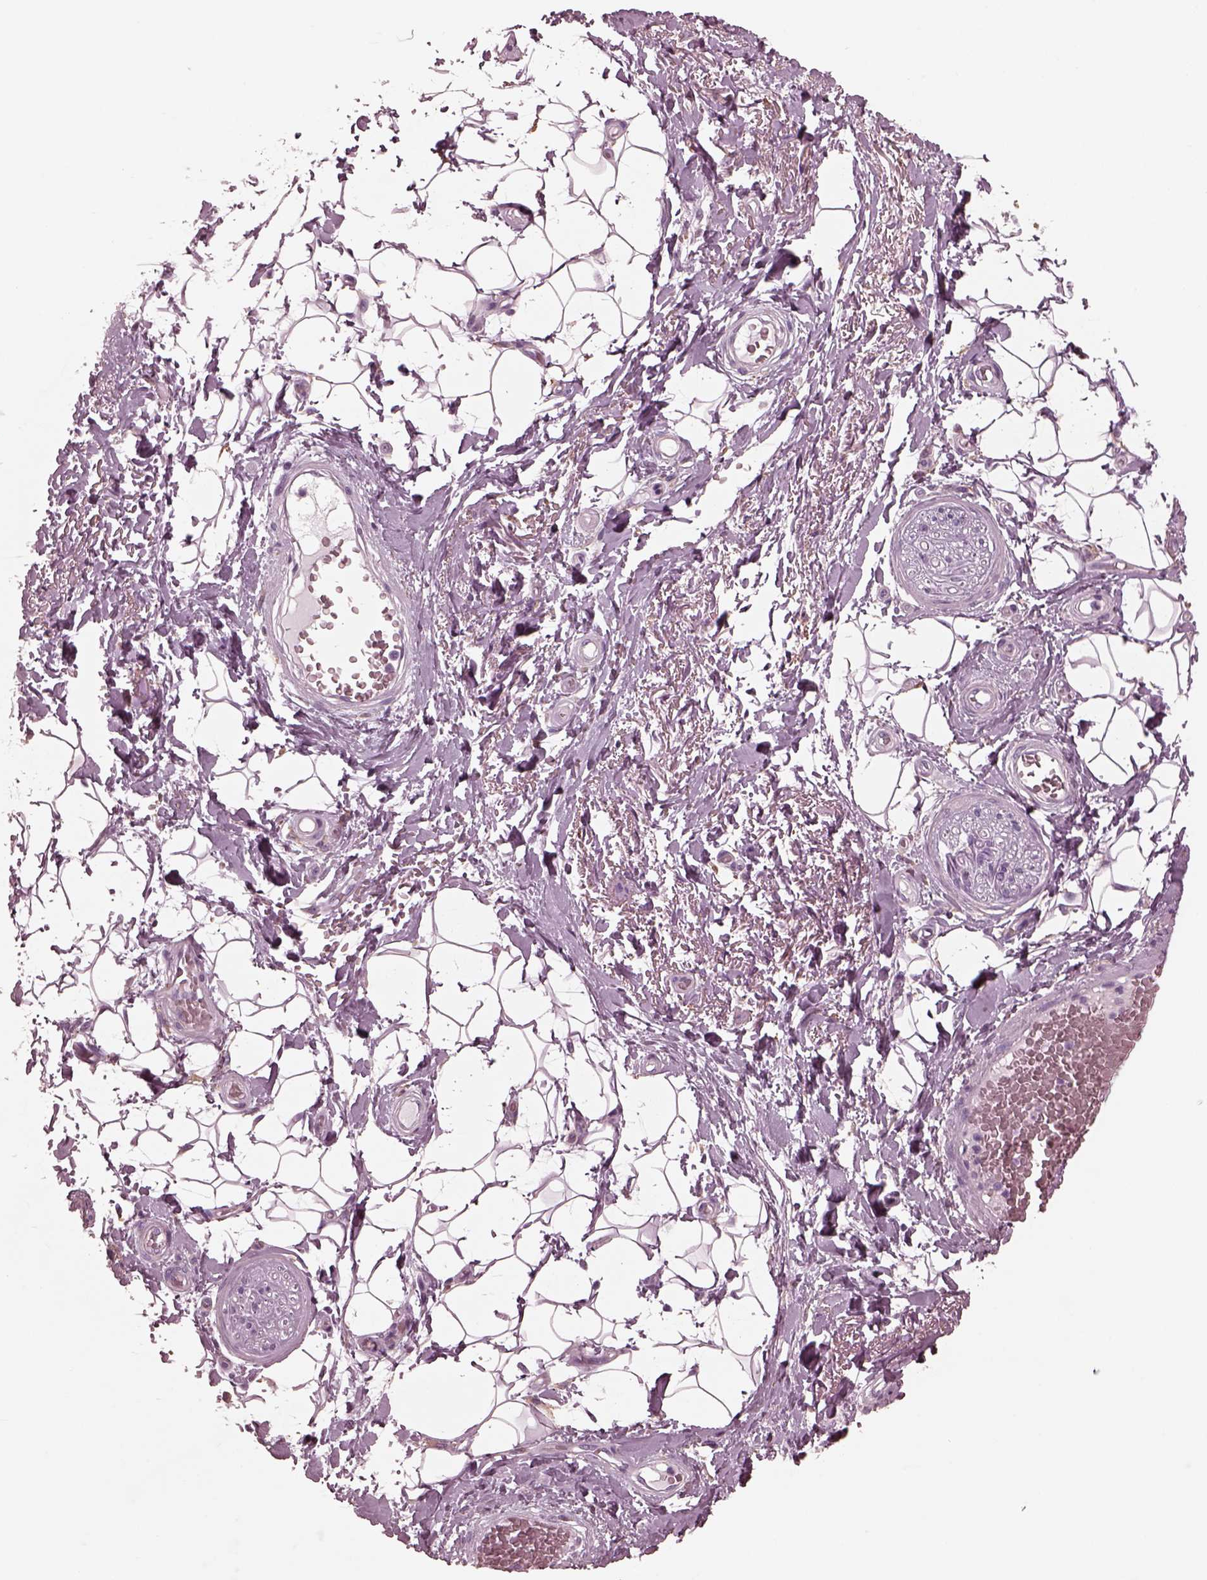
{"staining": {"intensity": "negative", "quantity": "none", "location": "none"}, "tissue": "adipose tissue", "cell_type": "Adipocytes", "image_type": "normal", "snomed": [{"axis": "morphology", "description": "Normal tissue, NOS"}, {"axis": "topography", "description": "Anal"}, {"axis": "topography", "description": "Peripheral nerve tissue"}], "caption": "DAB (3,3'-diaminobenzidine) immunohistochemical staining of normal adipose tissue shows no significant positivity in adipocytes. (DAB (3,3'-diaminobenzidine) immunohistochemistry, high magnification).", "gene": "CGA", "patient": {"sex": "male", "age": 53}}